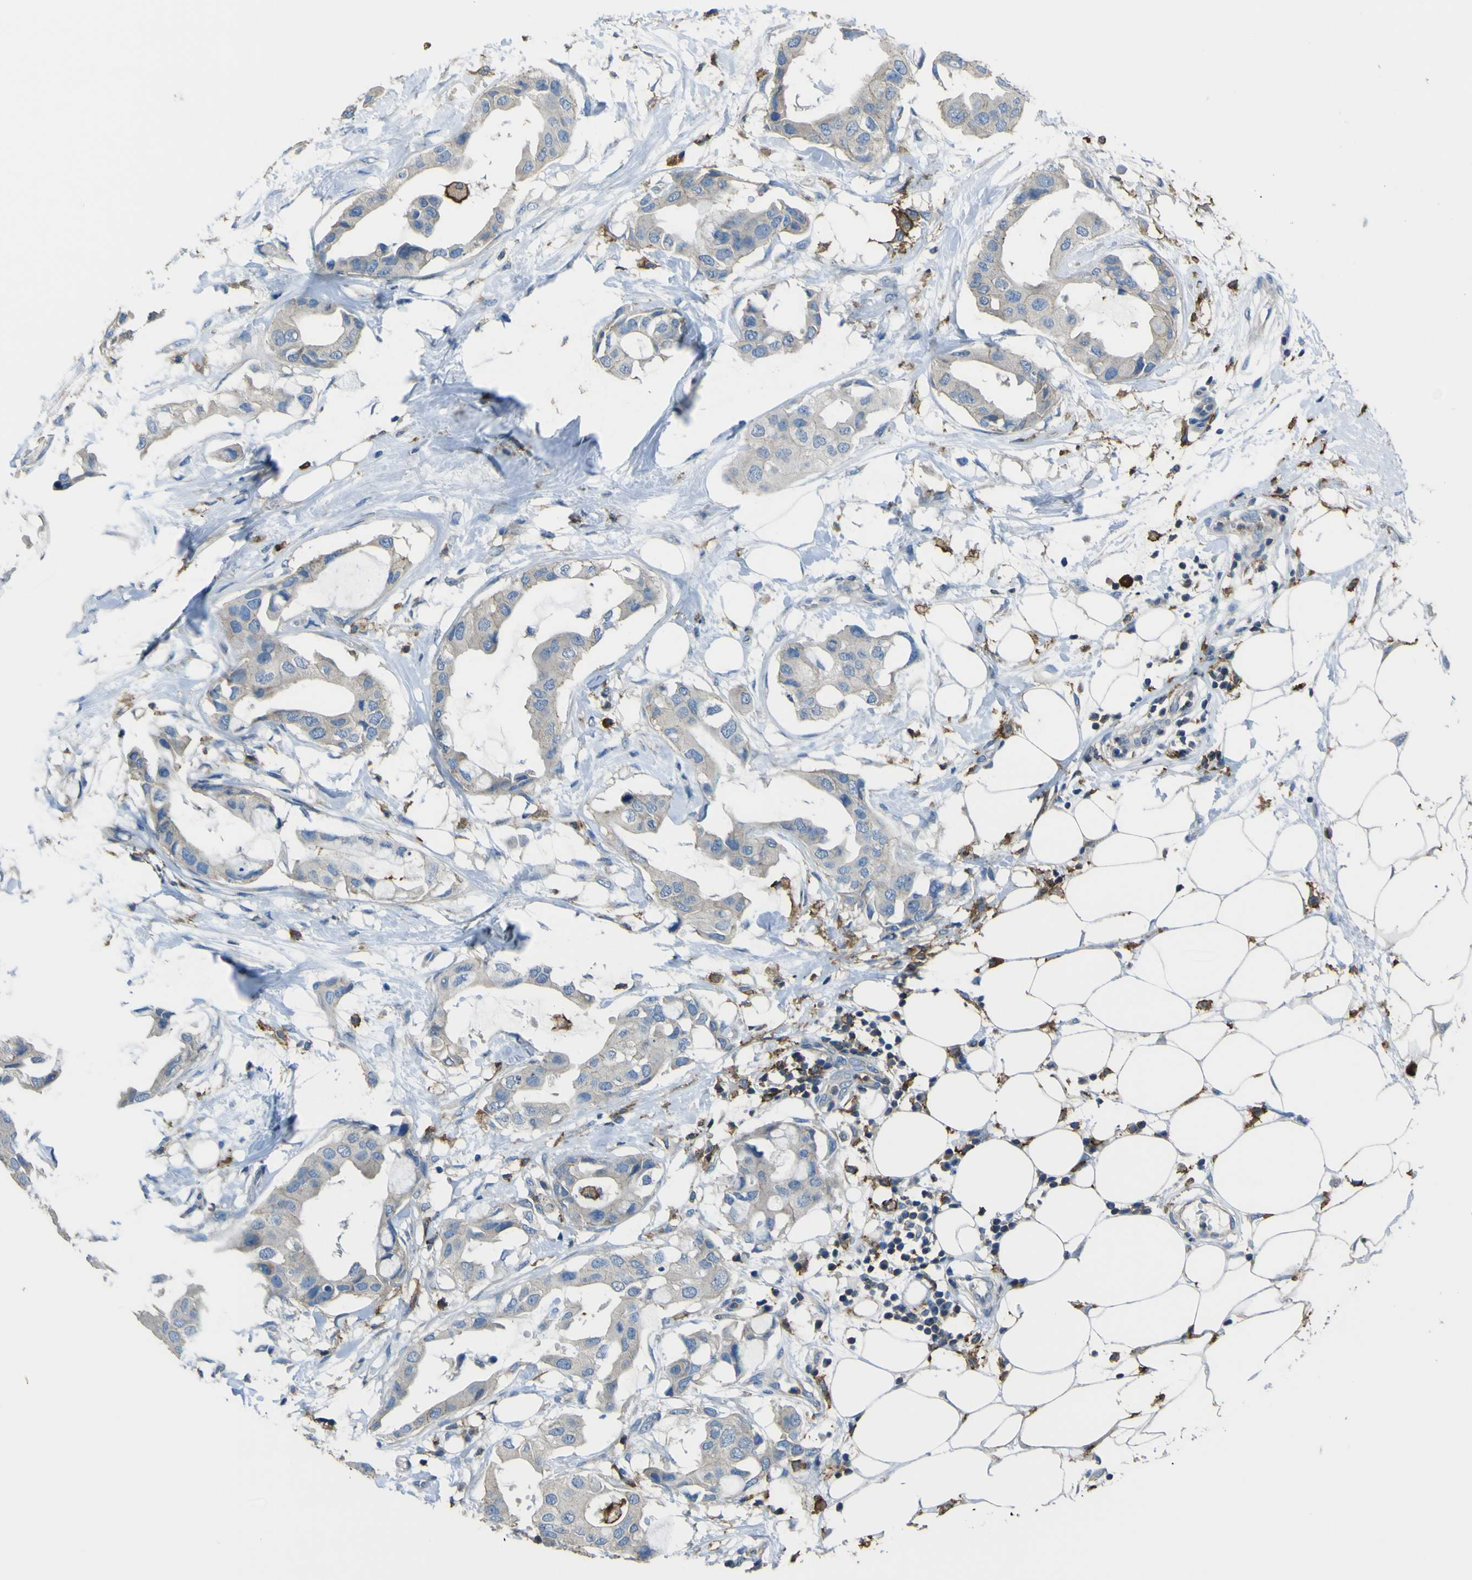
{"staining": {"intensity": "negative", "quantity": "none", "location": "none"}, "tissue": "breast cancer", "cell_type": "Tumor cells", "image_type": "cancer", "snomed": [{"axis": "morphology", "description": "Duct carcinoma"}, {"axis": "topography", "description": "Breast"}], "caption": "There is no significant staining in tumor cells of invasive ductal carcinoma (breast).", "gene": "LAIR1", "patient": {"sex": "female", "age": 40}}